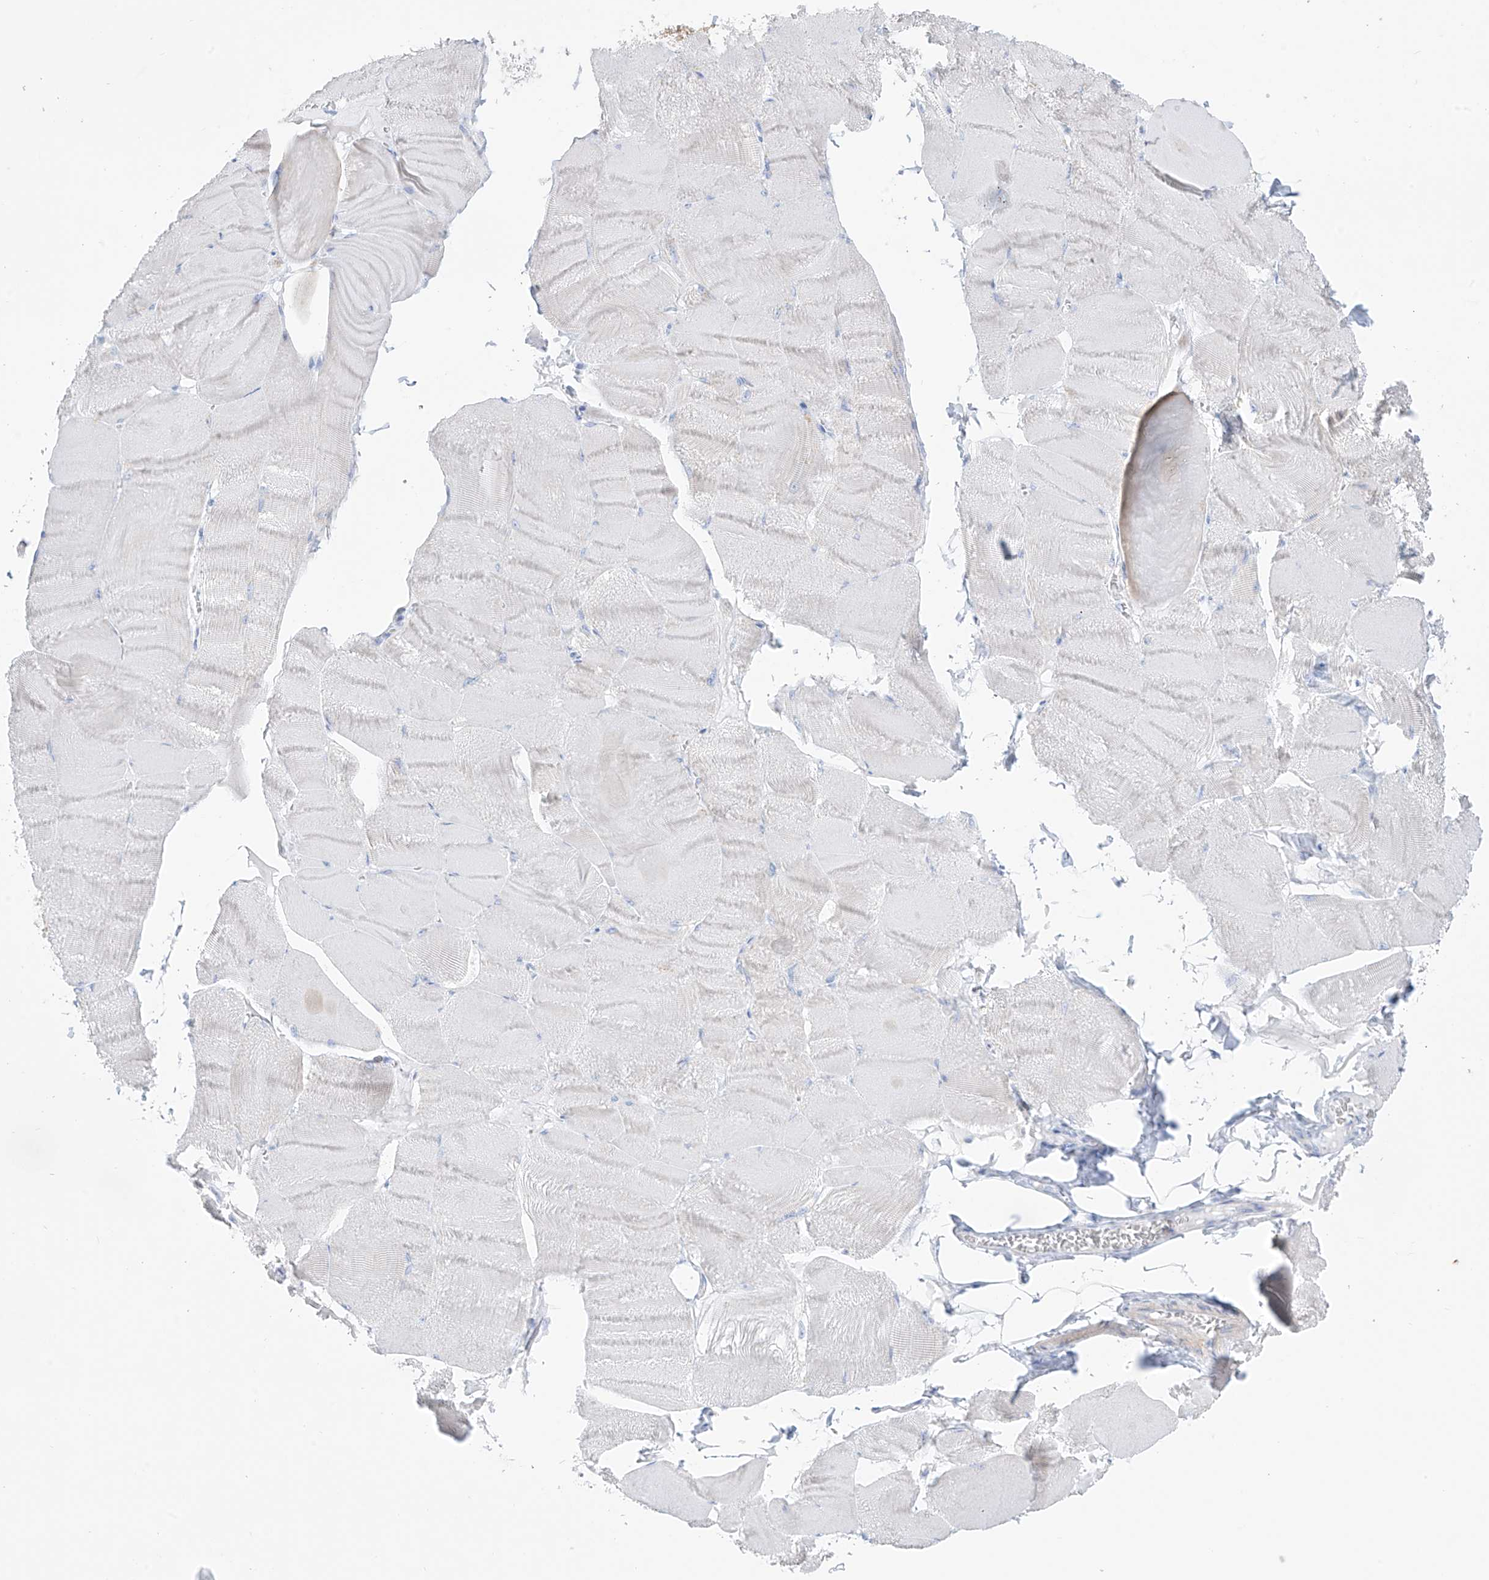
{"staining": {"intensity": "negative", "quantity": "none", "location": "none"}, "tissue": "skeletal muscle", "cell_type": "Myocytes", "image_type": "normal", "snomed": [{"axis": "morphology", "description": "Normal tissue, NOS"}, {"axis": "morphology", "description": "Basal cell carcinoma"}, {"axis": "topography", "description": "Skeletal muscle"}], "caption": "Photomicrograph shows no protein staining in myocytes of benign skeletal muscle. (Immunohistochemistry, brightfield microscopy, high magnification).", "gene": "SLC26A3", "patient": {"sex": "female", "age": 64}}